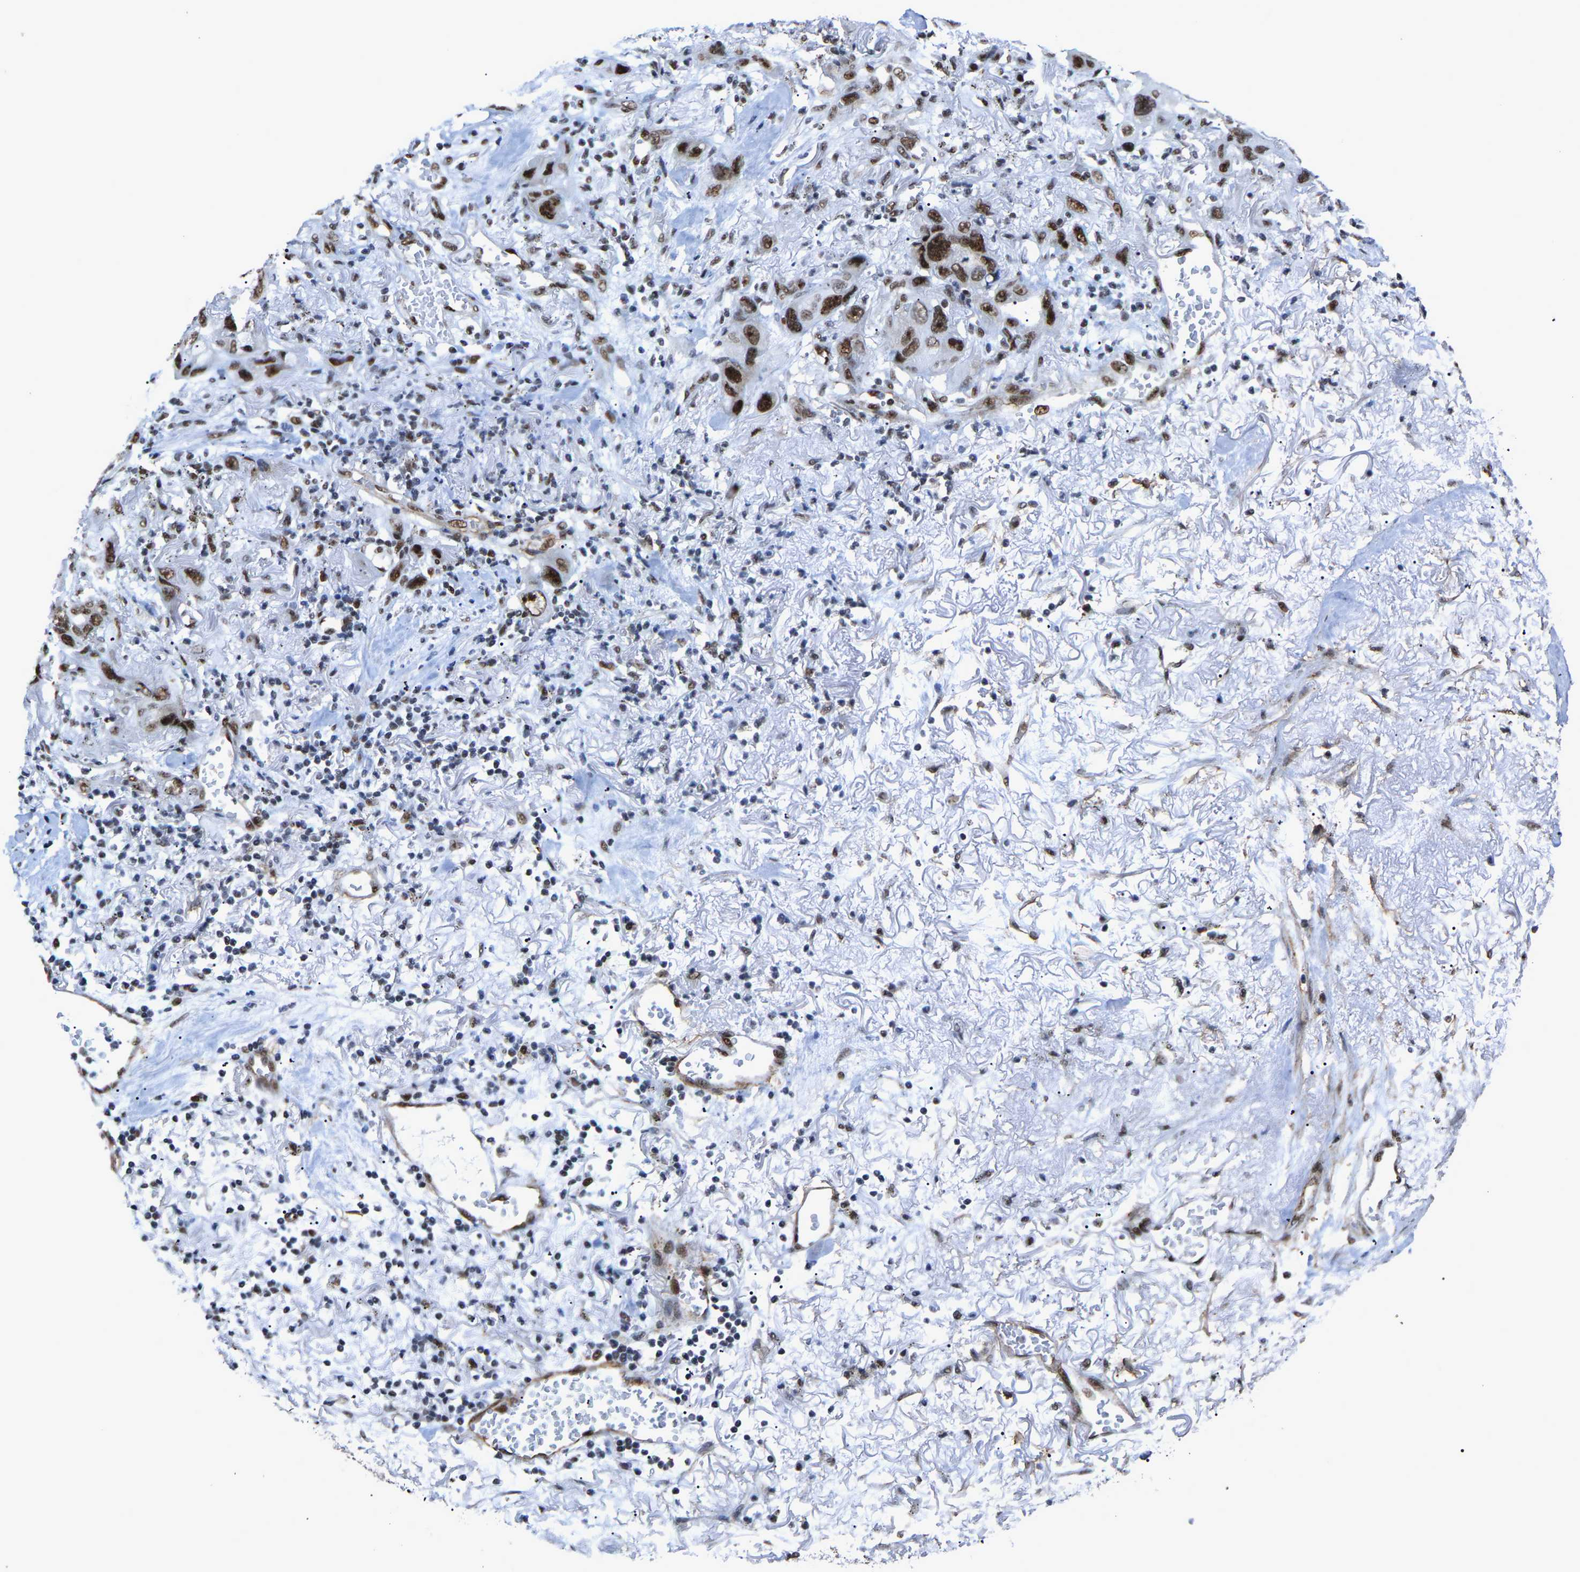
{"staining": {"intensity": "moderate", "quantity": "25%-75%", "location": "nuclear"}, "tissue": "lung cancer", "cell_type": "Tumor cells", "image_type": "cancer", "snomed": [{"axis": "morphology", "description": "Squamous cell carcinoma, NOS"}, {"axis": "topography", "description": "Lung"}], "caption": "A micrograph showing moderate nuclear expression in approximately 25%-75% of tumor cells in lung cancer, as visualized by brown immunohistochemical staining.", "gene": "DDX5", "patient": {"sex": "female", "age": 73}}